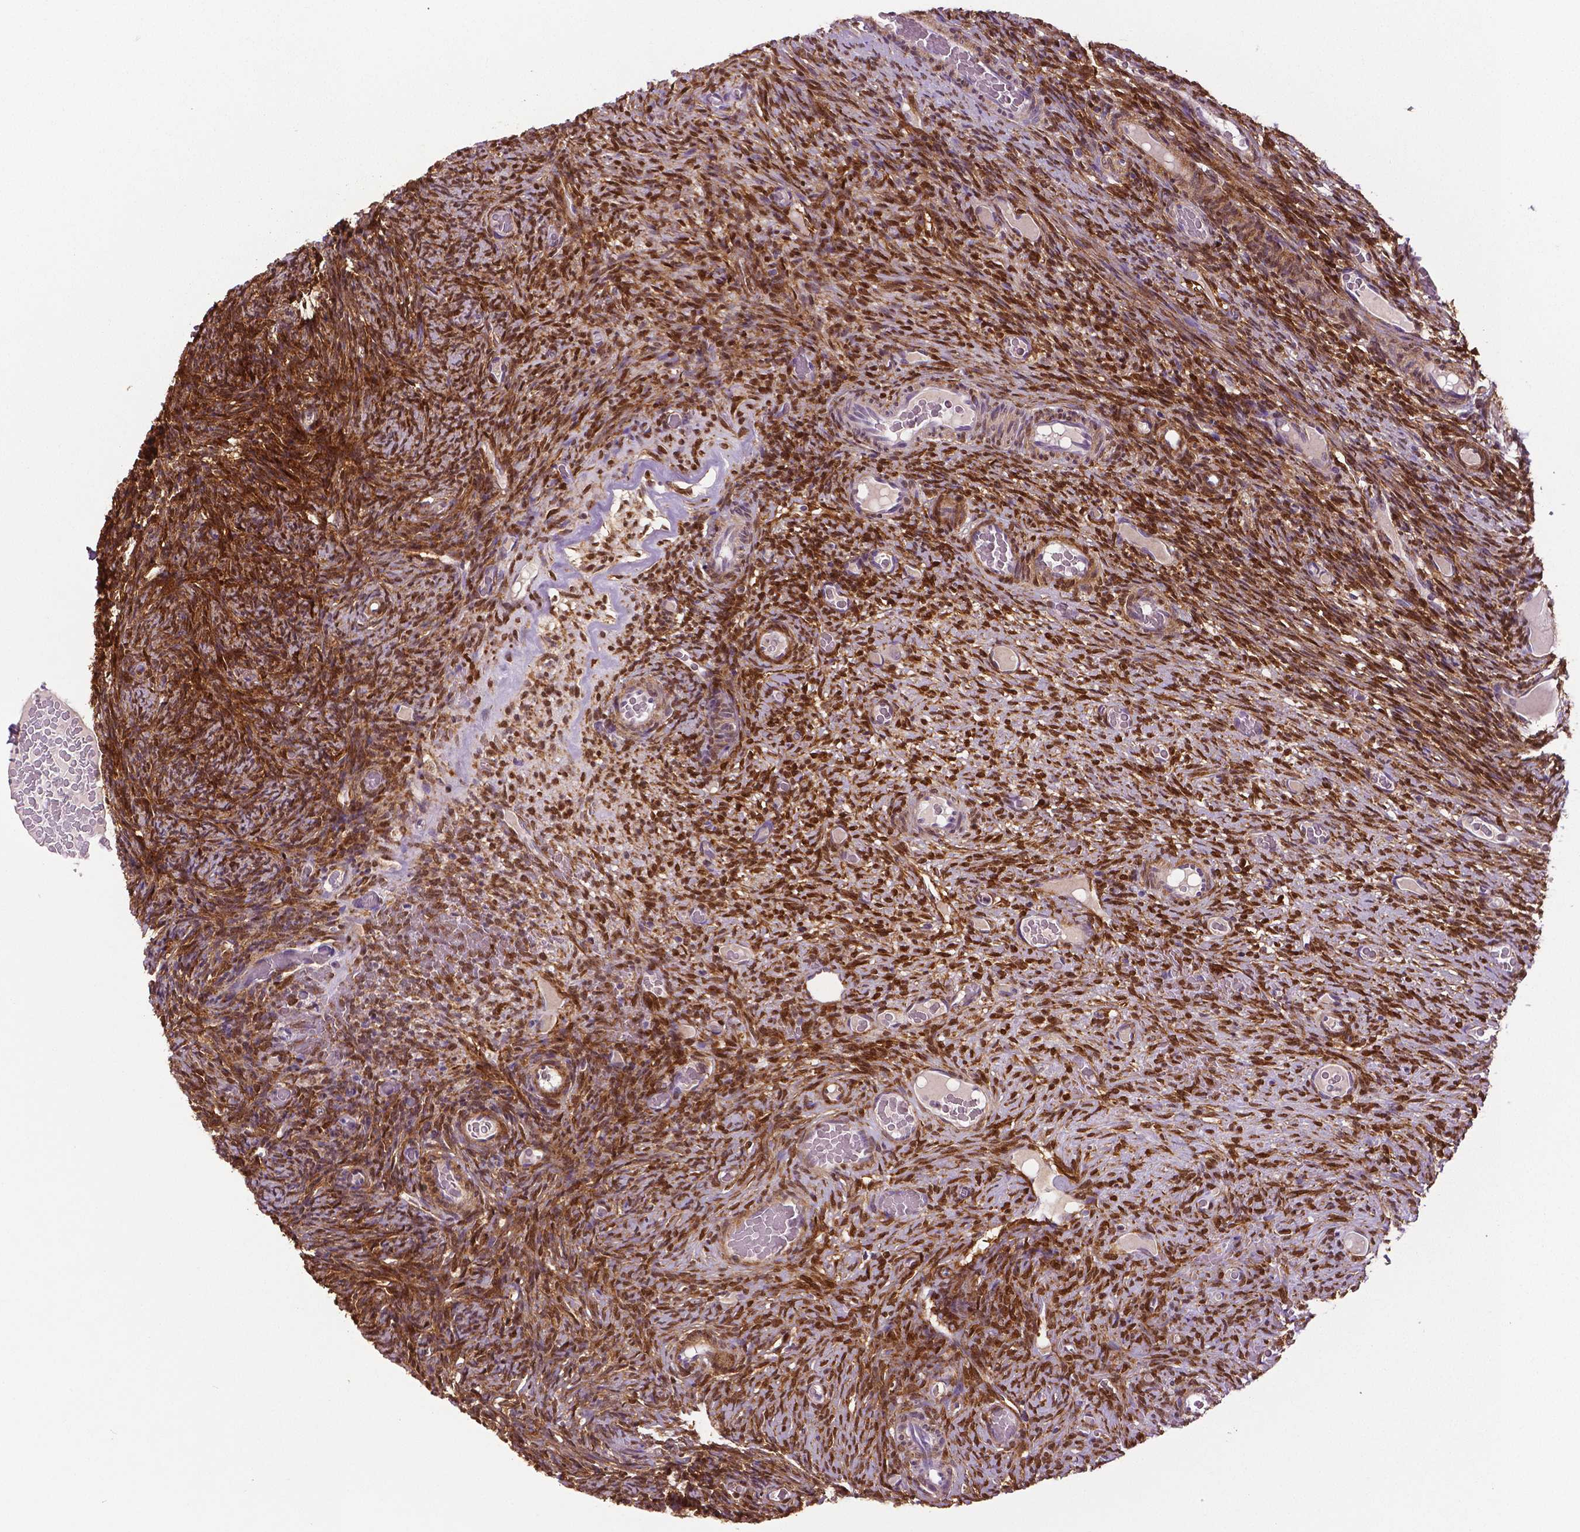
{"staining": {"intensity": "strong", "quantity": ">75%", "location": "cytoplasmic/membranous,nuclear"}, "tissue": "ovary", "cell_type": "Ovarian stroma cells", "image_type": "normal", "snomed": [{"axis": "morphology", "description": "Normal tissue, NOS"}, {"axis": "topography", "description": "Ovary"}], "caption": "Immunohistochemical staining of unremarkable human ovary reveals >75% levels of strong cytoplasmic/membranous,nuclear protein positivity in about >75% of ovarian stroma cells. (Brightfield microscopy of DAB IHC at high magnification).", "gene": "PHGDH", "patient": {"sex": "female", "age": 34}}